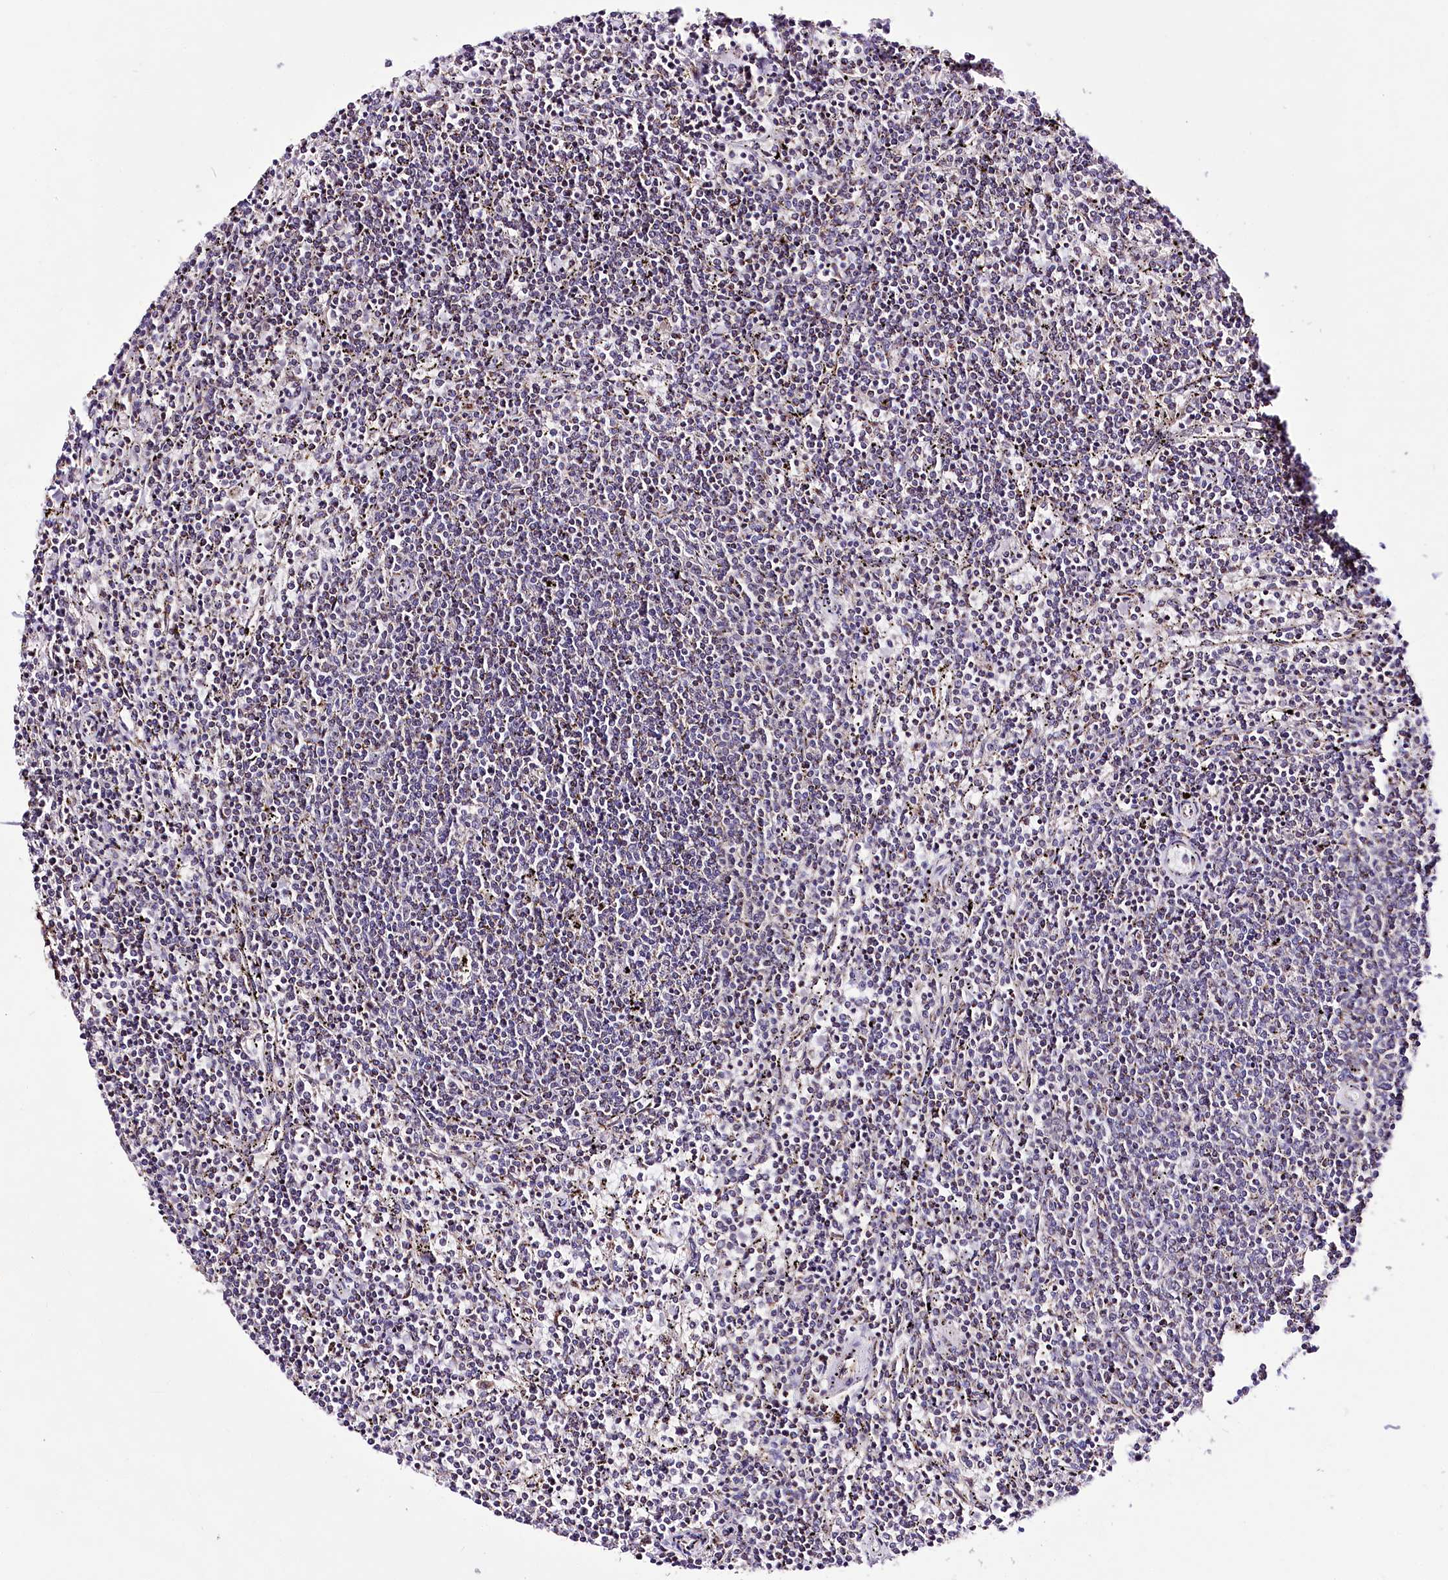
{"staining": {"intensity": "weak", "quantity": "<25%", "location": "cytoplasmic/membranous"}, "tissue": "lymphoma", "cell_type": "Tumor cells", "image_type": "cancer", "snomed": [{"axis": "morphology", "description": "Malignant lymphoma, non-Hodgkin's type, Low grade"}, {"axis": "topography", "description": "Spleen"}], "caption": "The micrograph displays no significant staining in tumor cells of lymphoma.", "gene": "ATE1", "patient": {"sex": "female", "age": 50}}